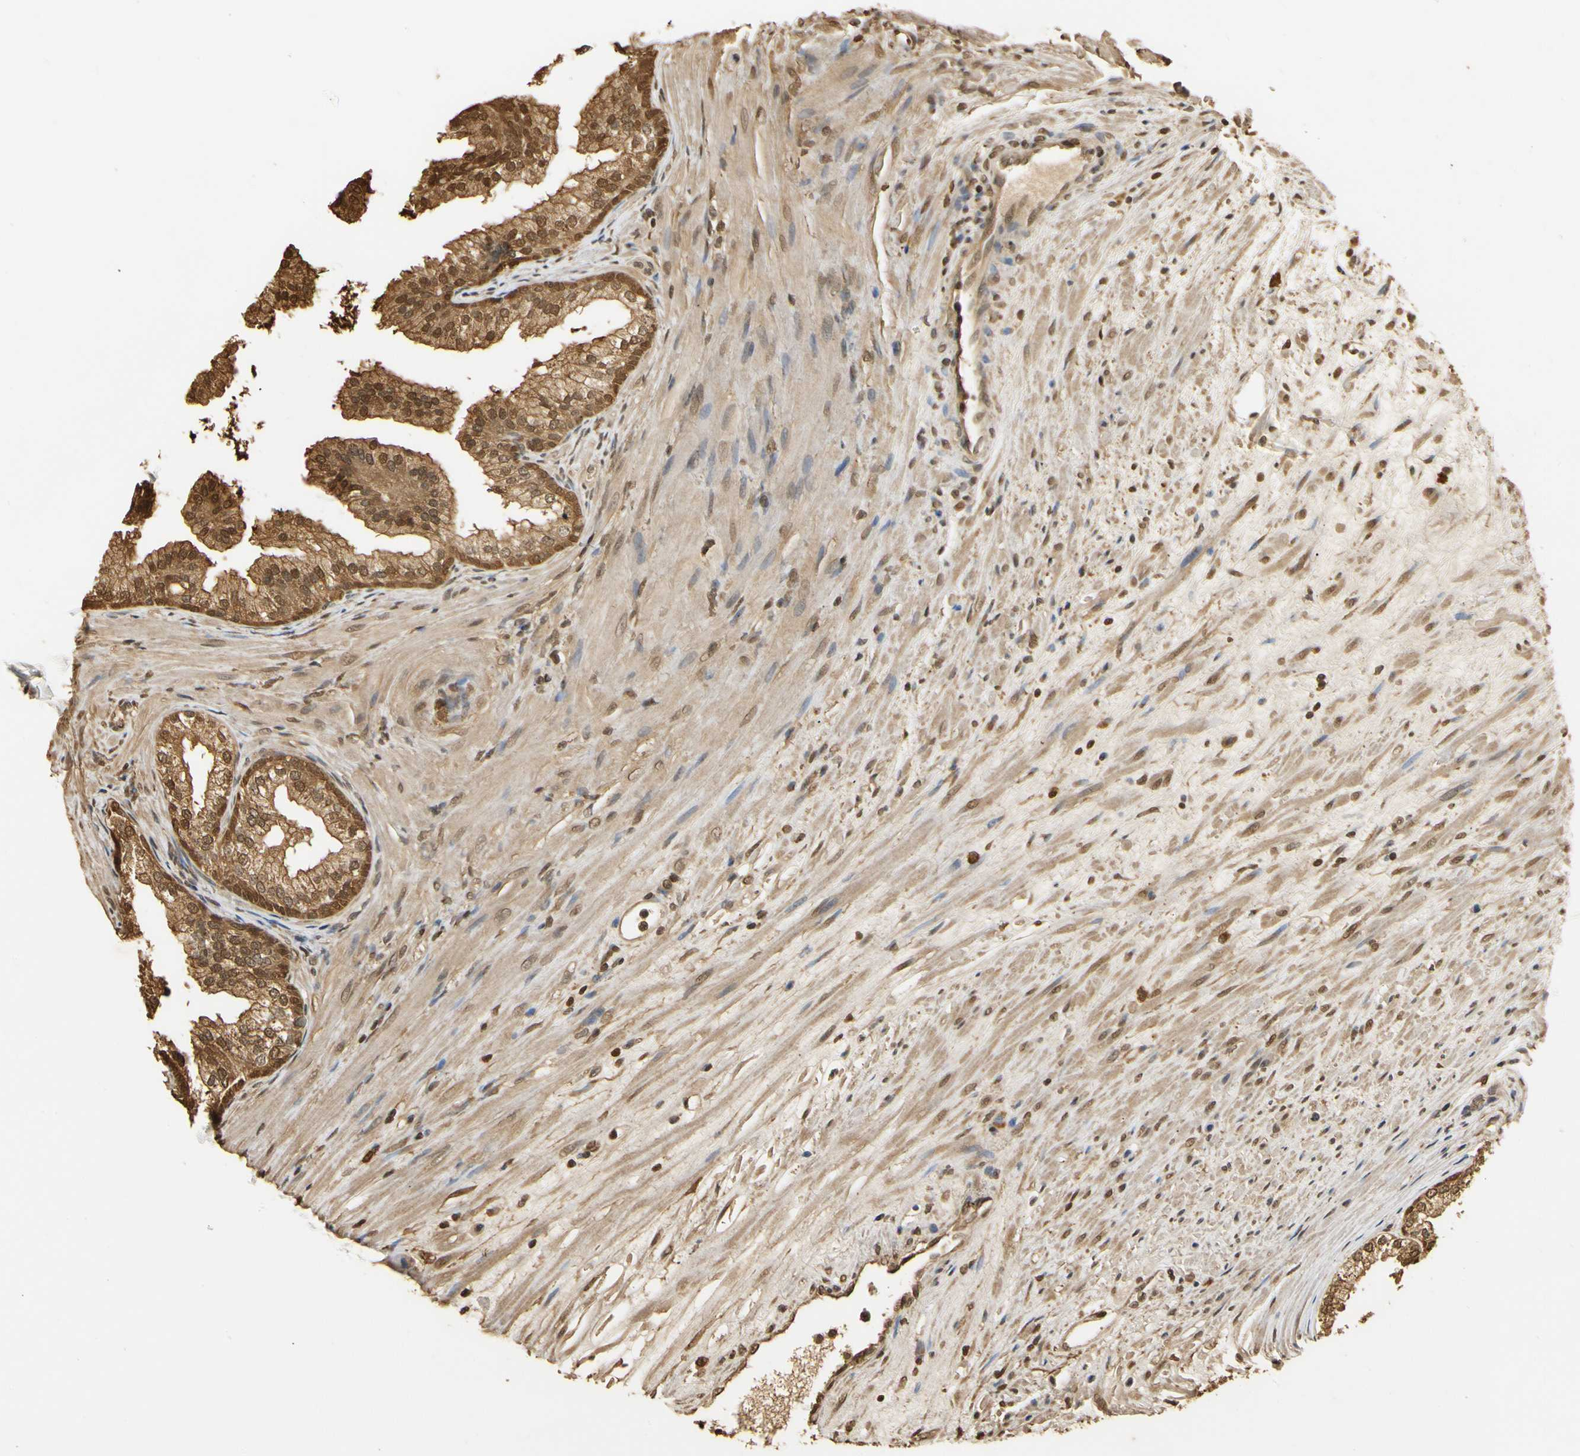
{"staining": {"intensity": "moderate", "quantity": ">75%", "location": "cytoplasmic/membranous,nuclear"}, "tissue": "prostate", "cell_type": "Glandular cells", "image_type": "normal", "snomed": [{"axis": "morphology", "description": "Normal tissue, NOS"}, {"axis": "topography", "description": "Prostate"}], "caption": "An image of human prostate stained for a protein demonstrates moderate cytoplasmic/membranous,nuclear brown staining in glandular cells. (Brightfield microscopy of DAB IHC at high magnification).", "gene": "SOD1", "patient": {"sex": "male", "age": 76}}